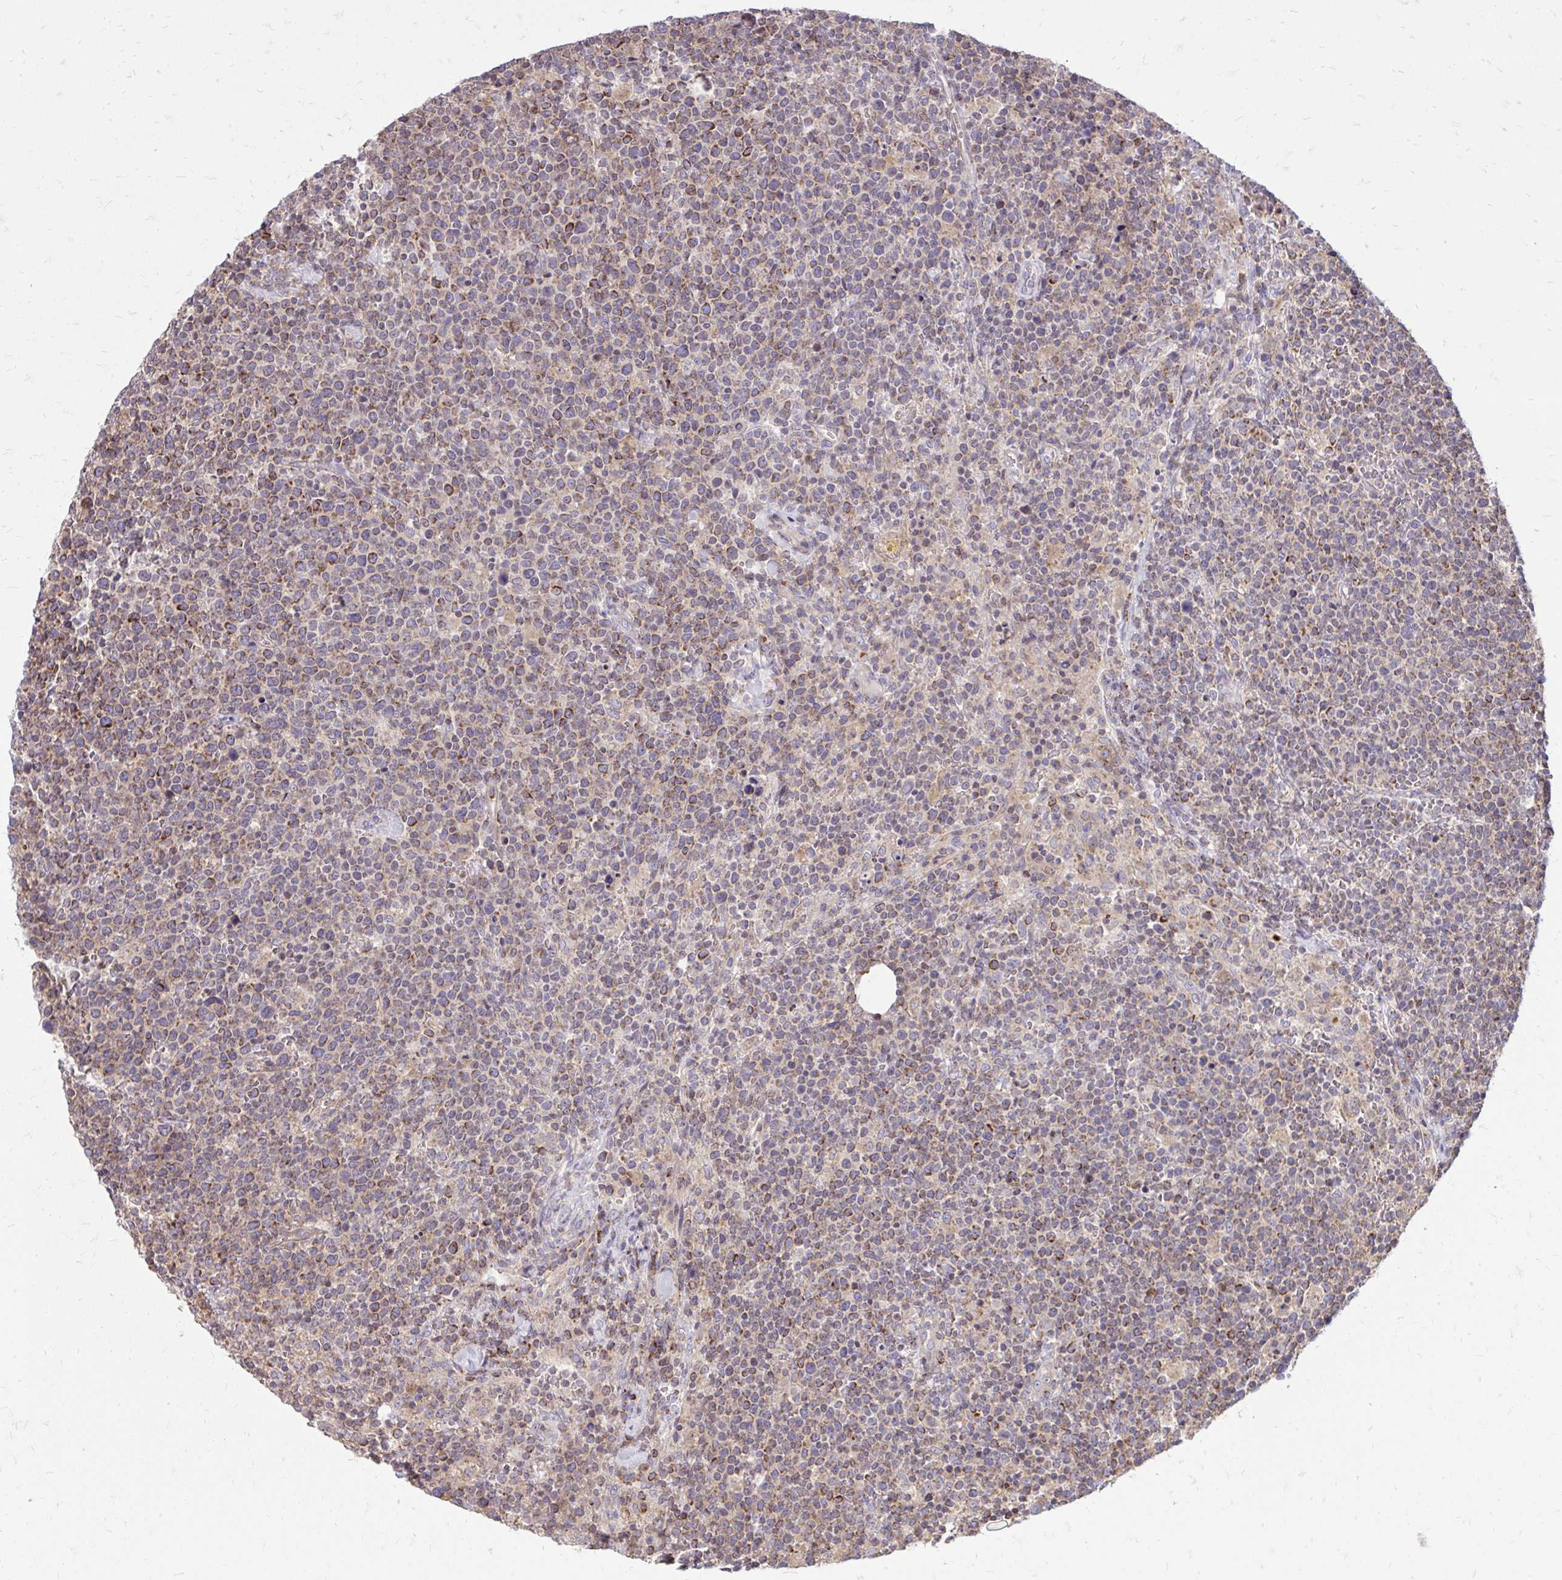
{"staining": {"intensity": "moderate", "quantity": "<25%", "location": "cytoplasmic/membranous"}, "tissue": "lymphoma", "cell_type": "Tumor cells", "image_type": "cancer", "snomed": [{"axis": "morphology", "description": "Malignant lymphoma, non-Hodgkin's type, High grade"}, {"axis": "topography", "description": "Lymph node"}], "caption": "Moderate cytoplasmic/membranous expression is appreciated in about <25% of tumor cells in malignant lymphoma, non-Hodgkin's type (high-grade).", "gene": "SLC7A5", "patient": {"sex": "male", "age": 61}}